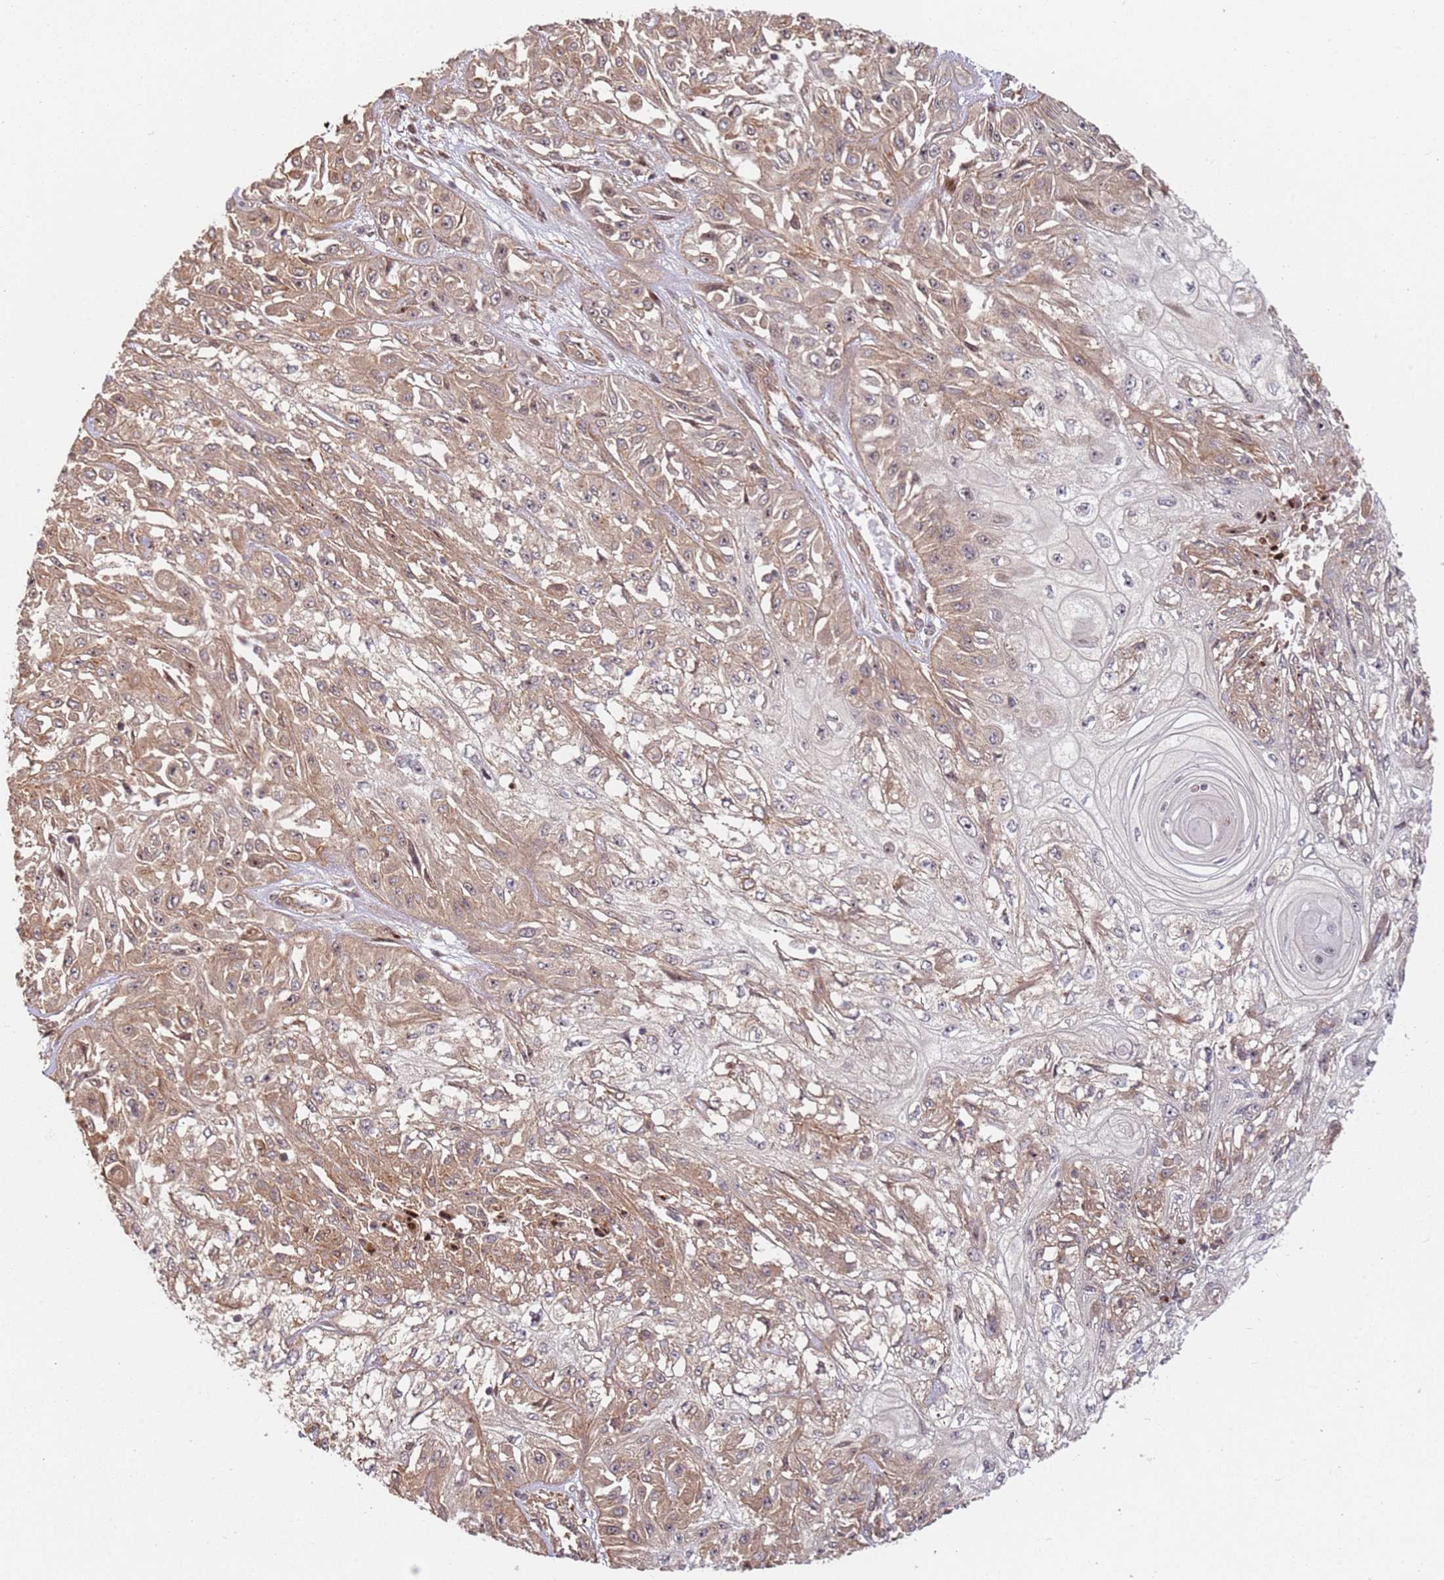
{"staining": {"intensity": "weak", "quantity": ">75%", "location": "cytoplasmic/membranous,nuclear"}, "tissue": "skin cancer", "cell_type": "Tumor cells", "image_type": "cancer", "snomed": [{"axis": "morphology", "description": "Squamous cell carcinoma, NOS"}, {"axis": "morphology", "description": "Squamous cell carcinoma, metastatic, NOS"}, {"axis": "topography", "description": "Skin"}, {"axis": "topography", "description": "Lymph node"}], "caption": "The photomicrograph displays immunohistochemical staining of skin squamous cell carcinoma. There is weak cytoplasmic/membranous and nuclear positivity is seen in approximately >75% of tumor cells.", "gene": "TMEM233", "patient": {"sex": "male", "age": 75}}